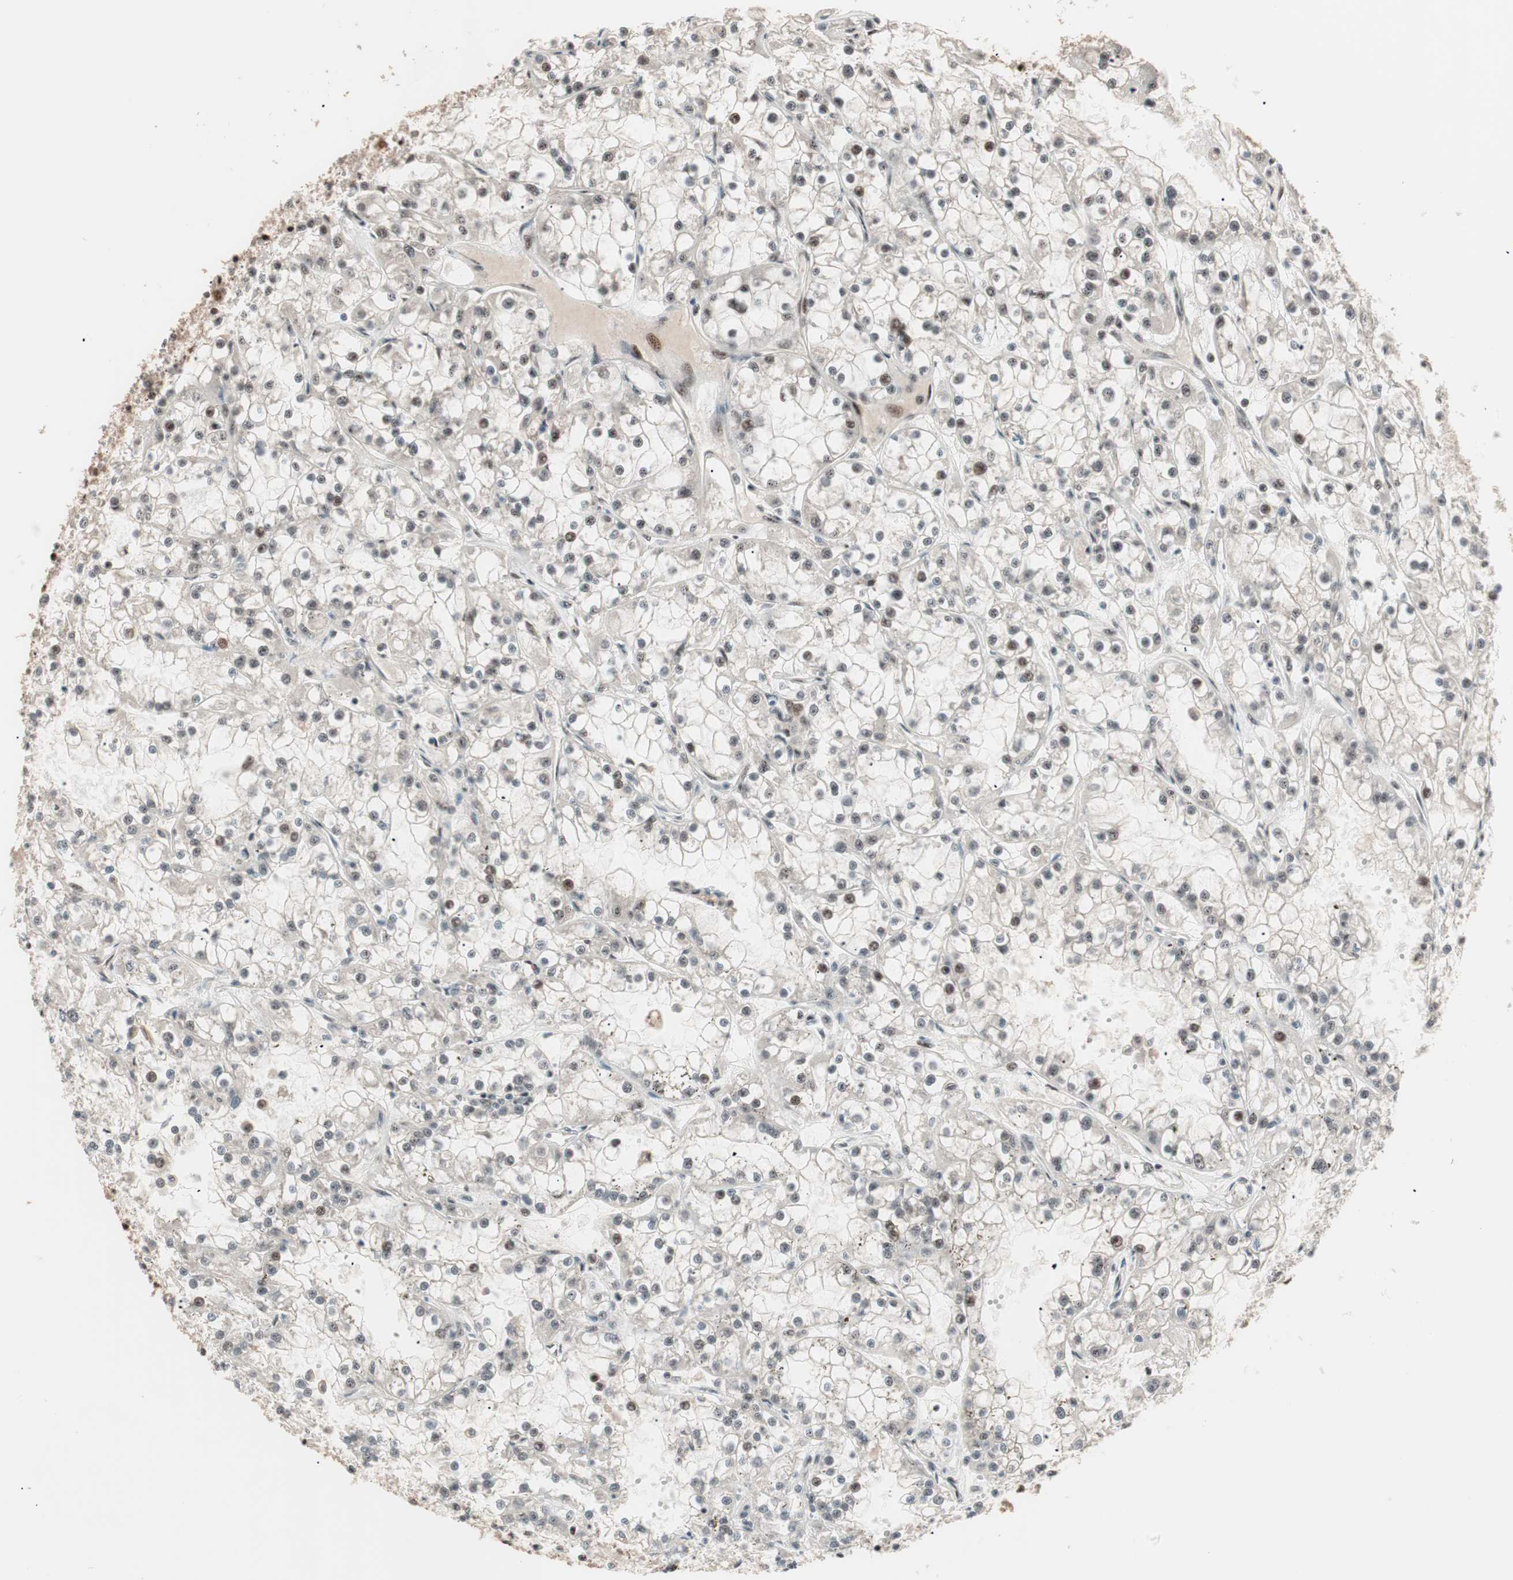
{"staining": {"intensity": "moderate", "quantity": "25%-75%", "location": "nuclear"}, "tissue": "renal cancer", "cell_type": "Tumor cells", "image_type": "cancer", "snomed": [{"axis": "morphology", "description": "Adenocarcinoma, NOS"}, {"axis": "topography", "description": "Kidney"}], "caption": "Protein staining displays moderate nuclear positivity in about 25%-75% of tumor cells in renal adenocarcinoma.", "gene": "NR5A2", "patient": {"sex": "female", "age": 52}}